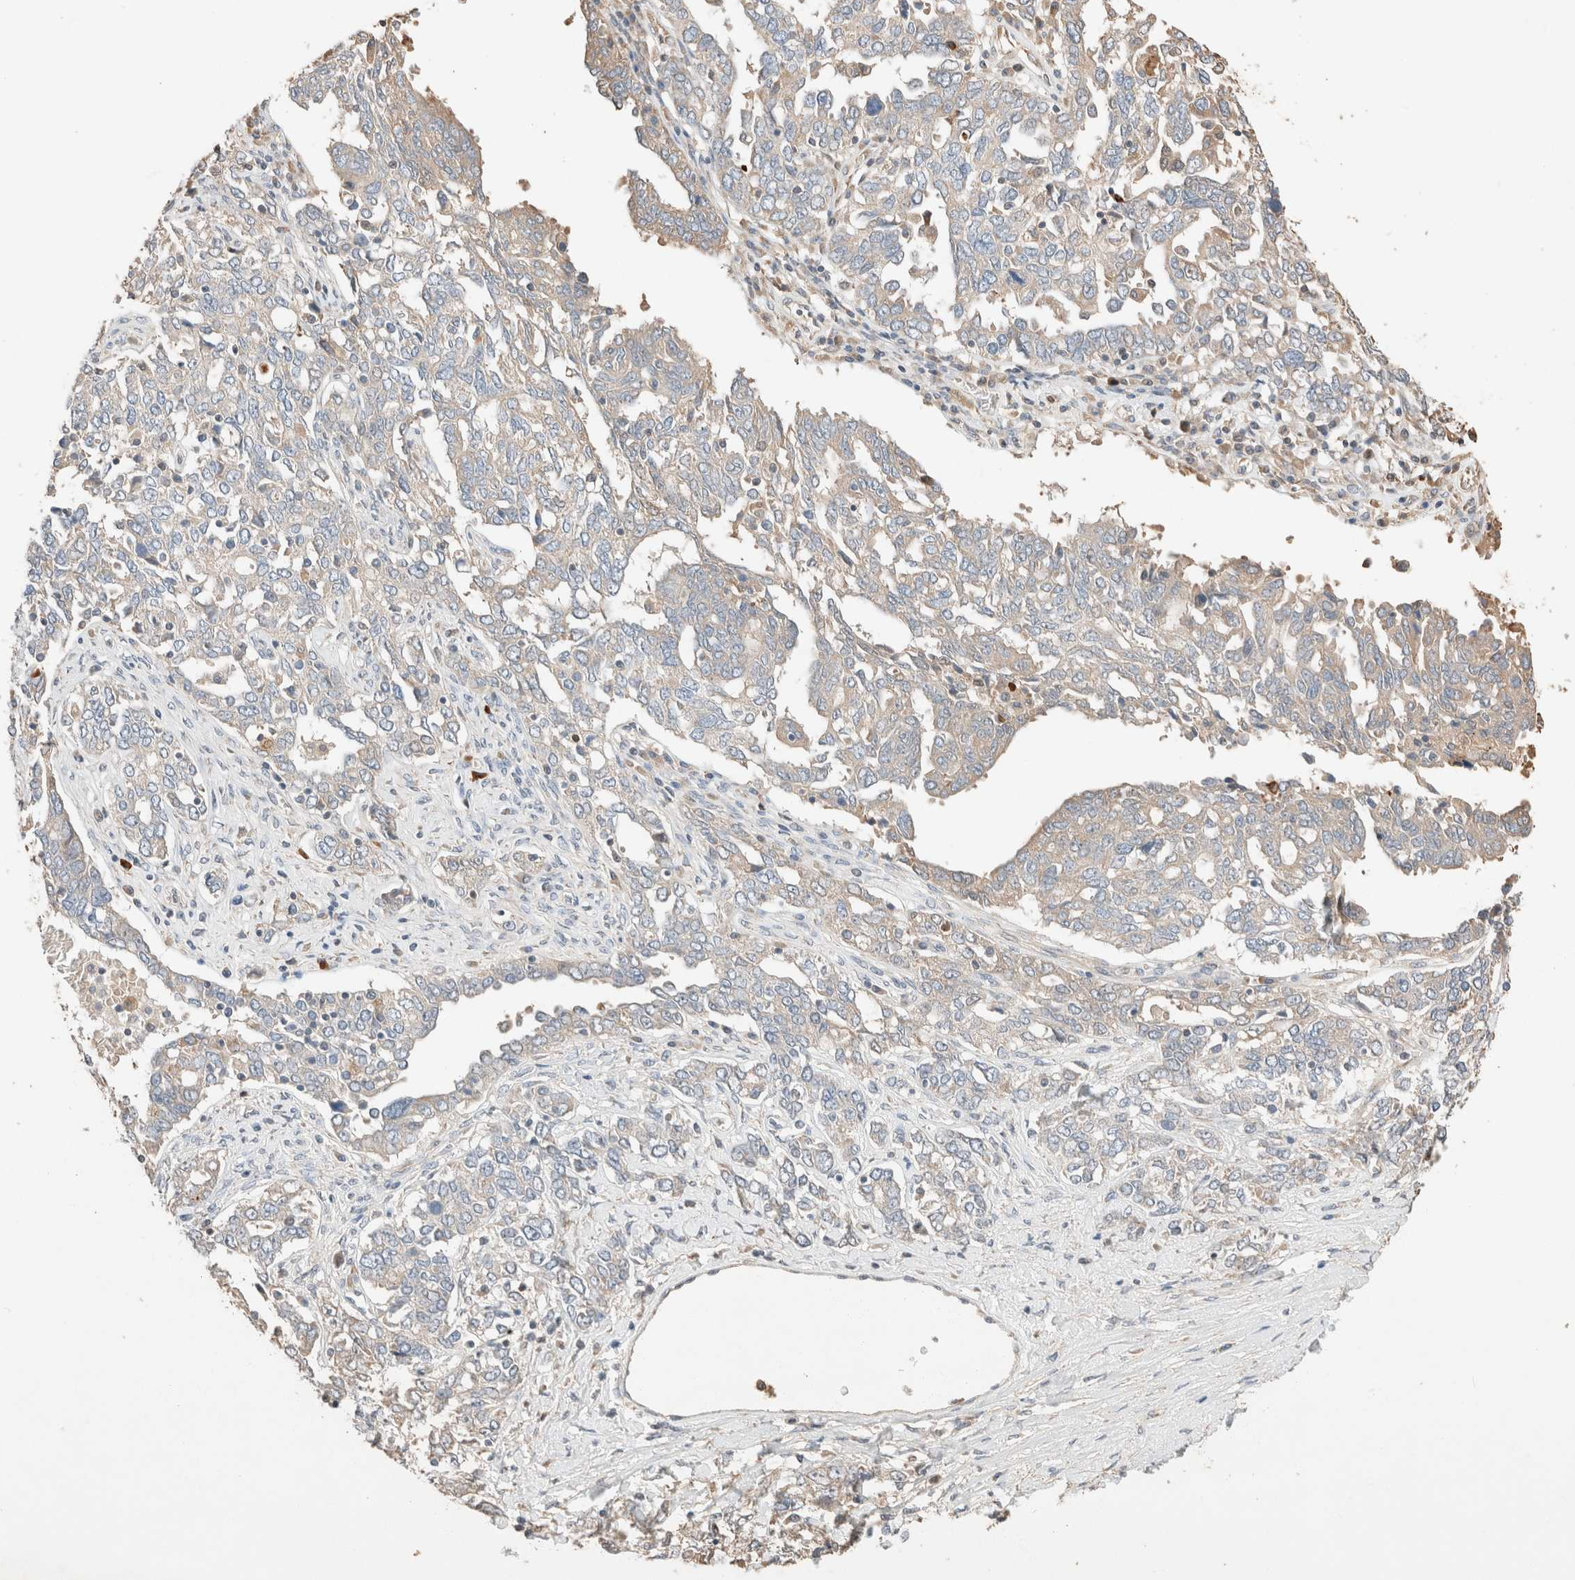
{"staining": {"intensity": "weak", "quantity": ">75%", "location": "cytoplasmic/membranous"}, "tissue": "ovarian cancer", "cell_type": "Tumor cells", "image_type": "cancer", "snomed": [{"axis": "morphology", "description": "Carcinoma, endometroid"}, {"axis": "topography", "description": "Ovary"}], "caption": "The micrograph reveals staining of ovarian cancer (endometroid carcinoma), revealing weak cytoplasmic/membranous protein positivity (brown color) within tumor cells.", "gene": "TUBD1", "patient": {"sex": "female", "age": 62}}